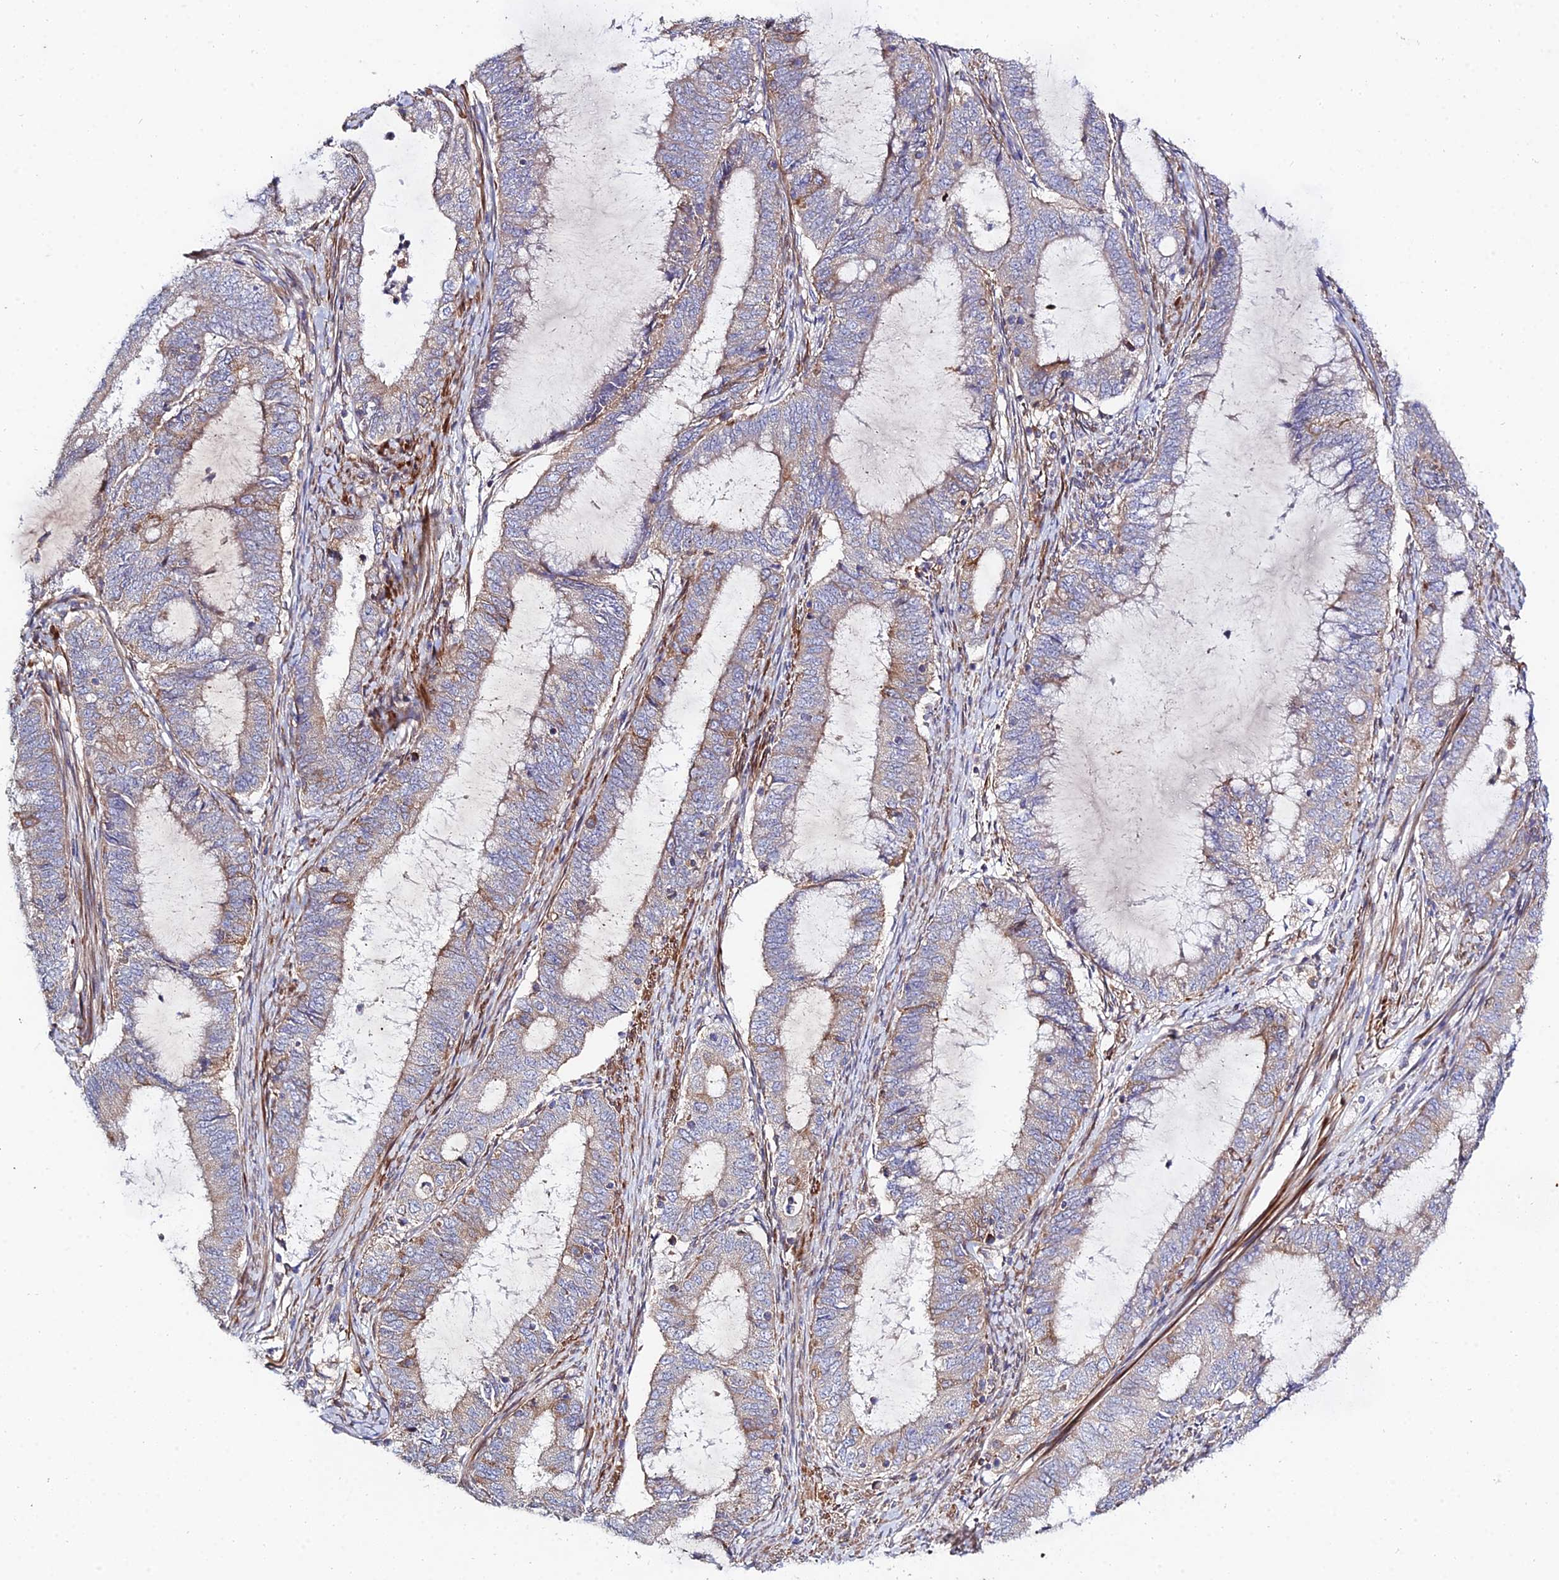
{"staining": {"intensity": "weak", "quantity": "<25%", "location": "cytoplasmic/membranous"}, "tissue": "endometrial cancer", "cell_type": "Tumor cells", "image_type": "cancer", "snomed": [{"axis": "morphology", "description": "Adenocarcinoma, NOS"}, {"axis": "topography", "description": "Endometrium"}], "caption": "Tumor cells are negative for brown protein staining in endometrial cancer (adenocarcinoma).", "gene": "ARL6IP1", "patient": {"sex": "female", "age": 51}}